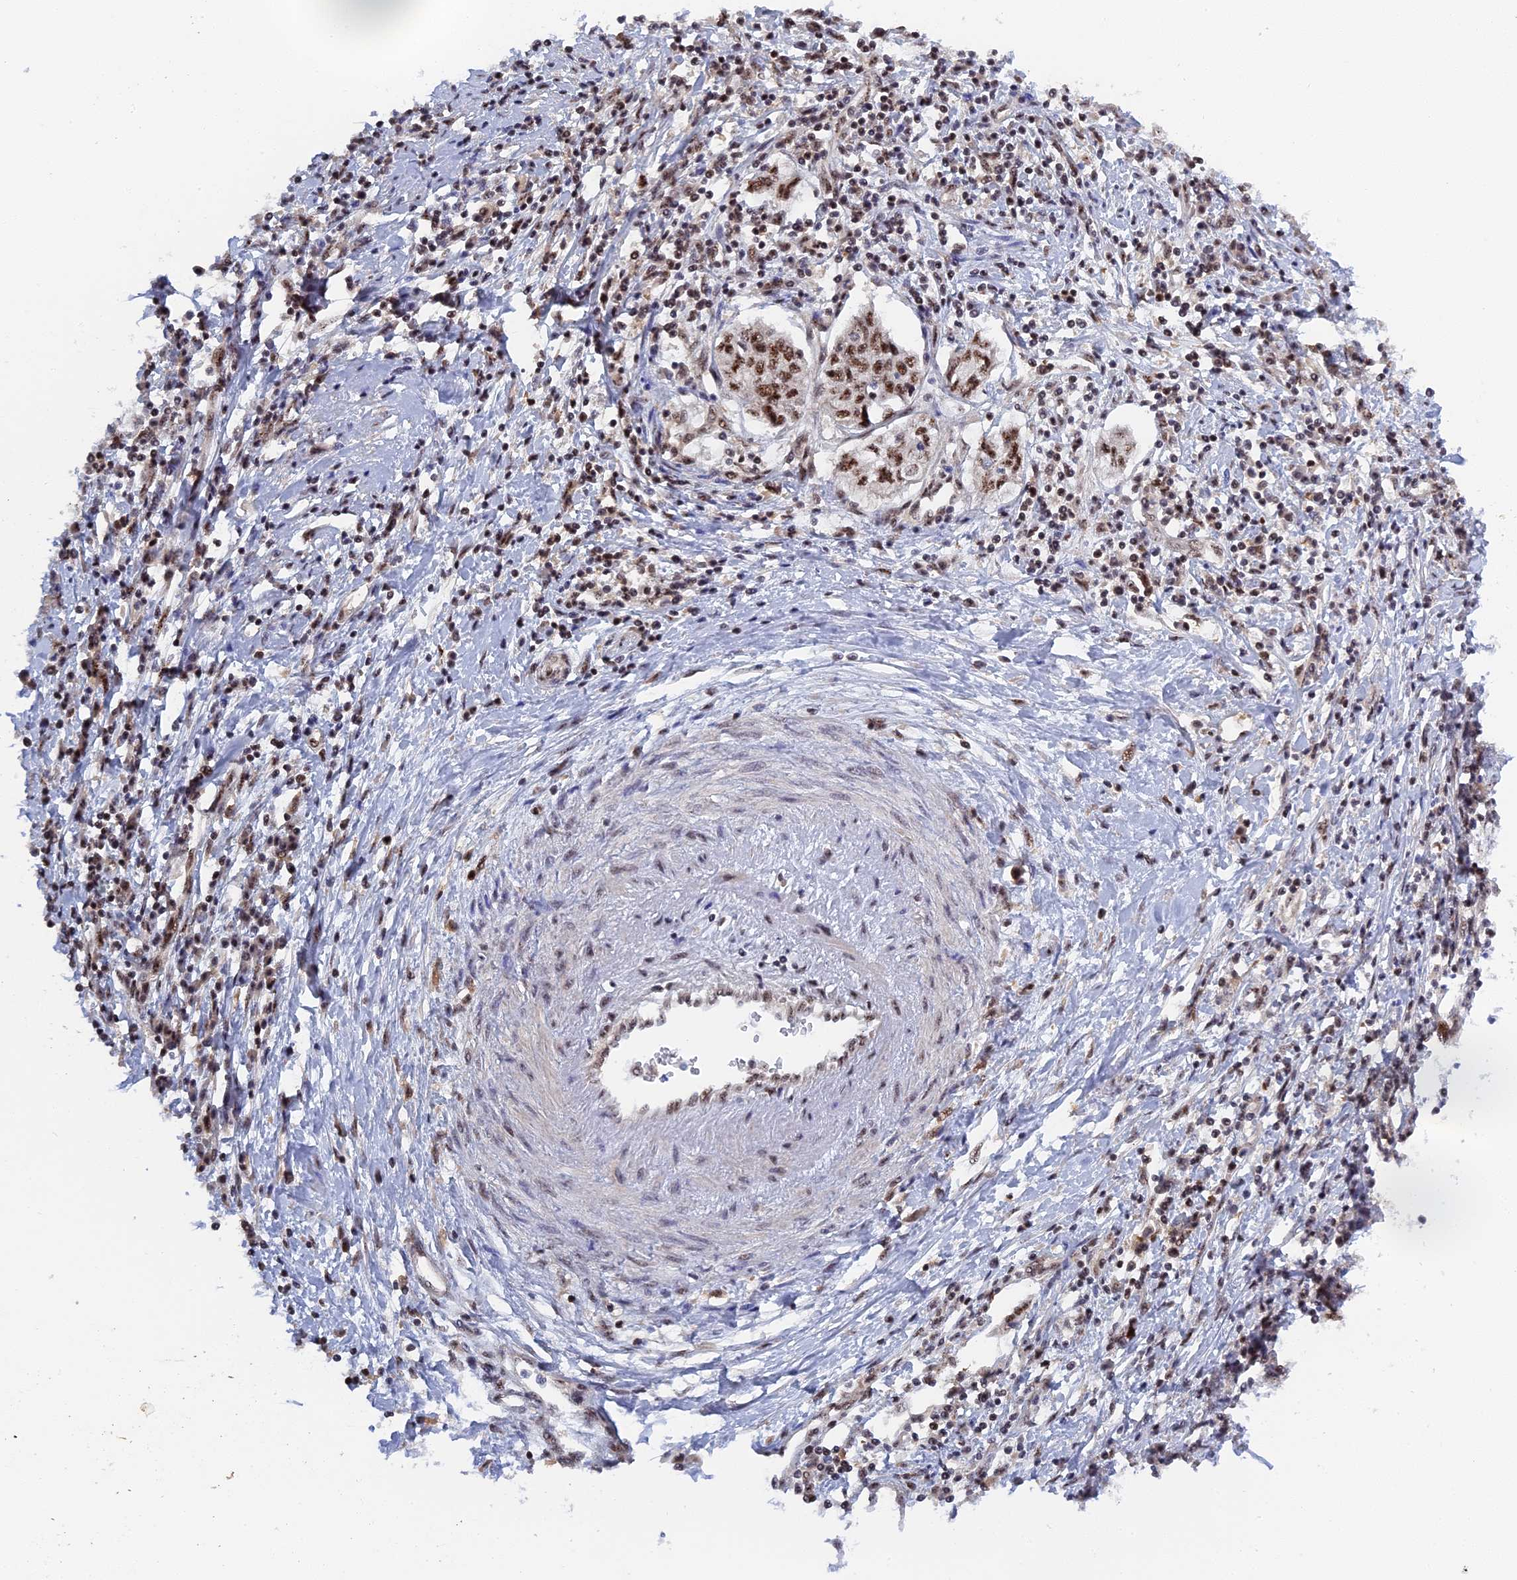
{"staining": {"intensity": "moderate", "quantity": ">75%", "location": "nuclear"}, "tissue": "cervical cancer", "cell_type": "Tumor cells", "image_type": "cancer", "snomed": [{"axis": "morphology", "description": "Squamous cell carcinoma, NOS"}, {"axis": "topography", "description": "Cervix"}], "caption": "Immunohistochemical staining of human squamous cell carcinoma (cervical) reveals medium levels of moderate nuclear protein positivity in approximately >75% of tumor cells. The protein is stained brown, and the nuclei are stained in blue (DAB IHC with brightfield microscopy, high magnification).", "gene": "TAB1", "patient": {"sex": "female", "age": 35}}